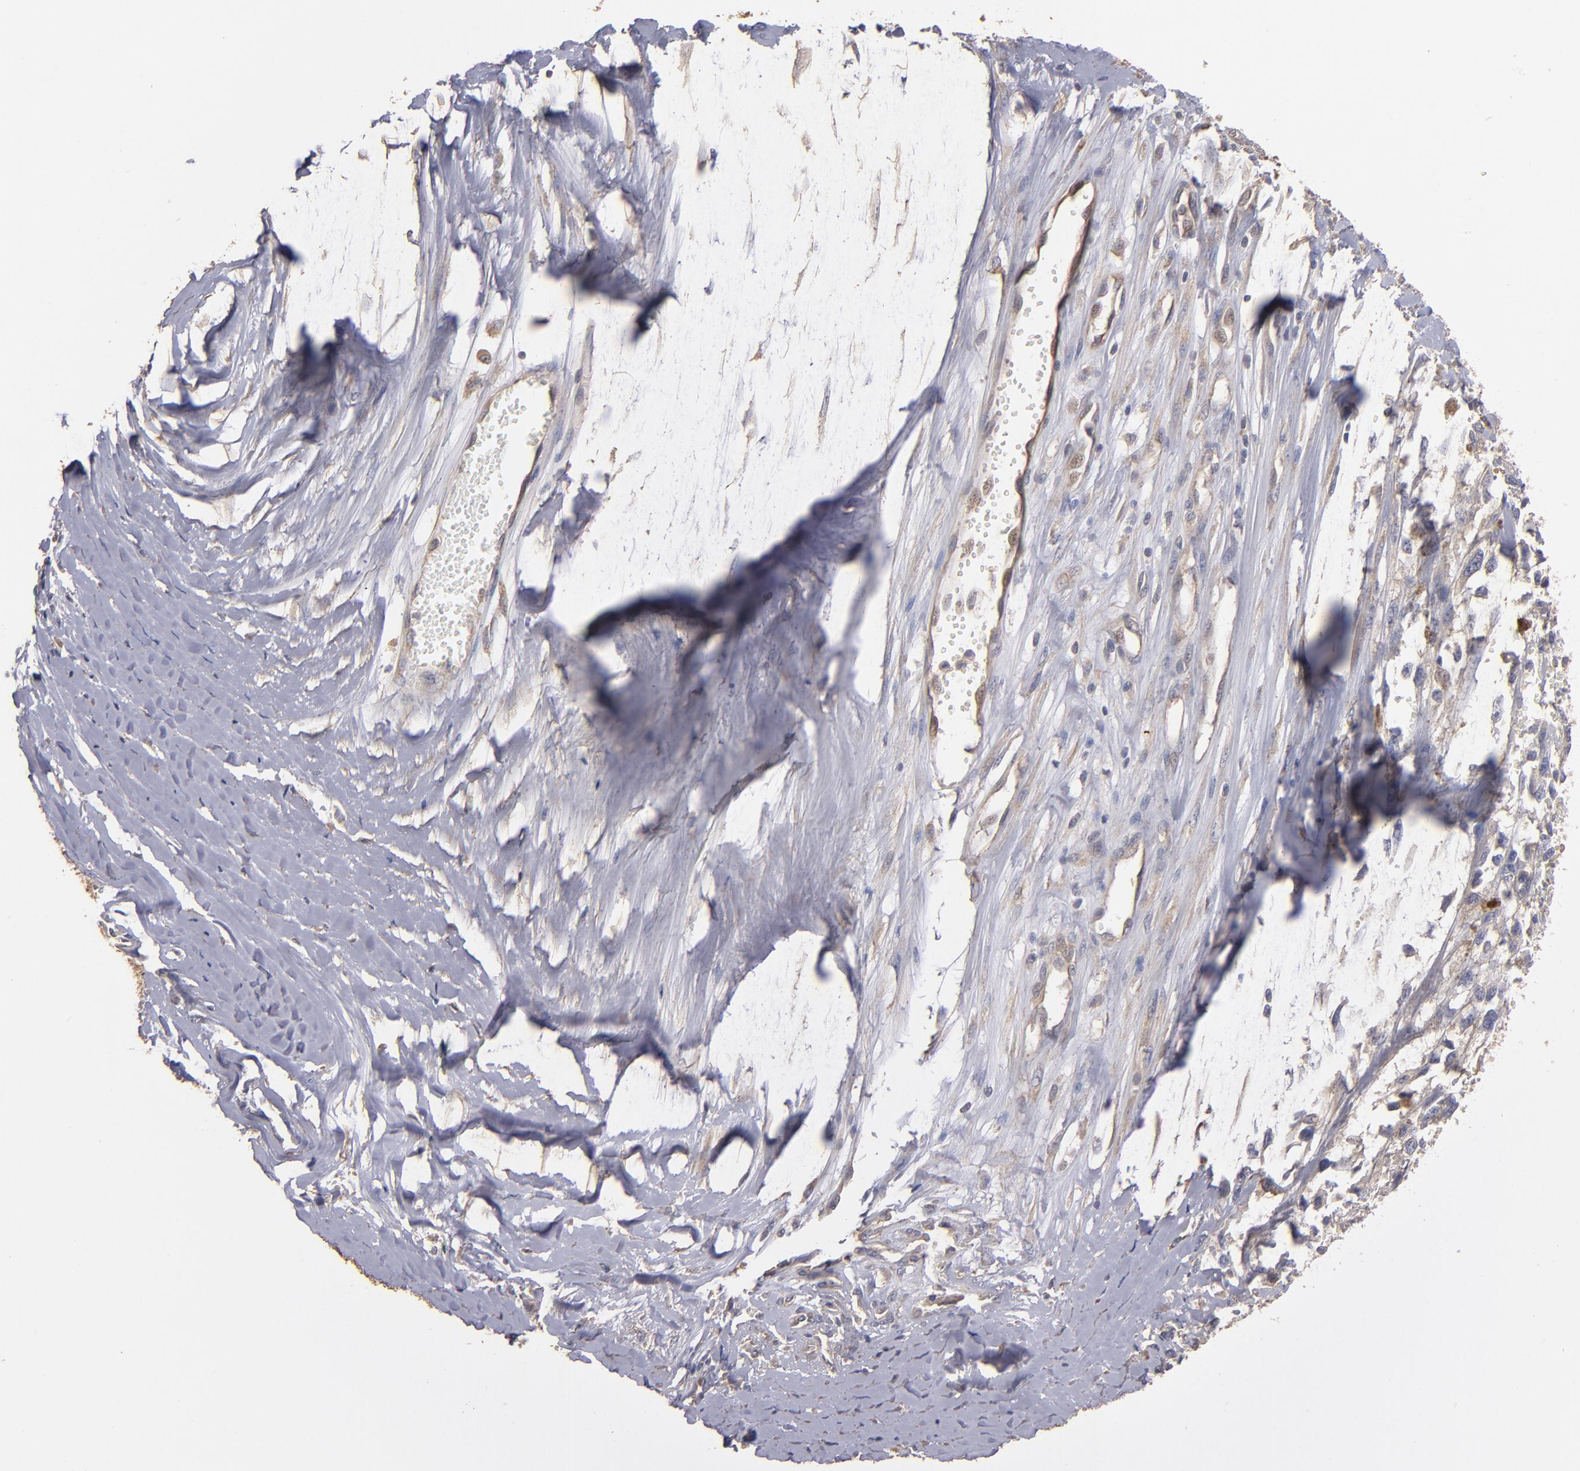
{"staining": {"intensity": "weak", "quantity": ">75%", "location": "cytoplasmic/membranous"}, "tissue": "melanoma", "cell_type": "Tumor cells", "image_type": "cancer", "snomed": [{"axis": "morphology", "description": "Malignant melanoma, Metastatic site"}, {"axis": "topography", "description": "Lymph node"}], "caption": "Malignant melanoma (metastatic site) was stained to show a protein in brown. There is low levels of weak cytoplasmic/membranous positivity in approximately >75% of tumor cells.", "gene": "DMD", "patient": {"sex": "male", "age": 59}}